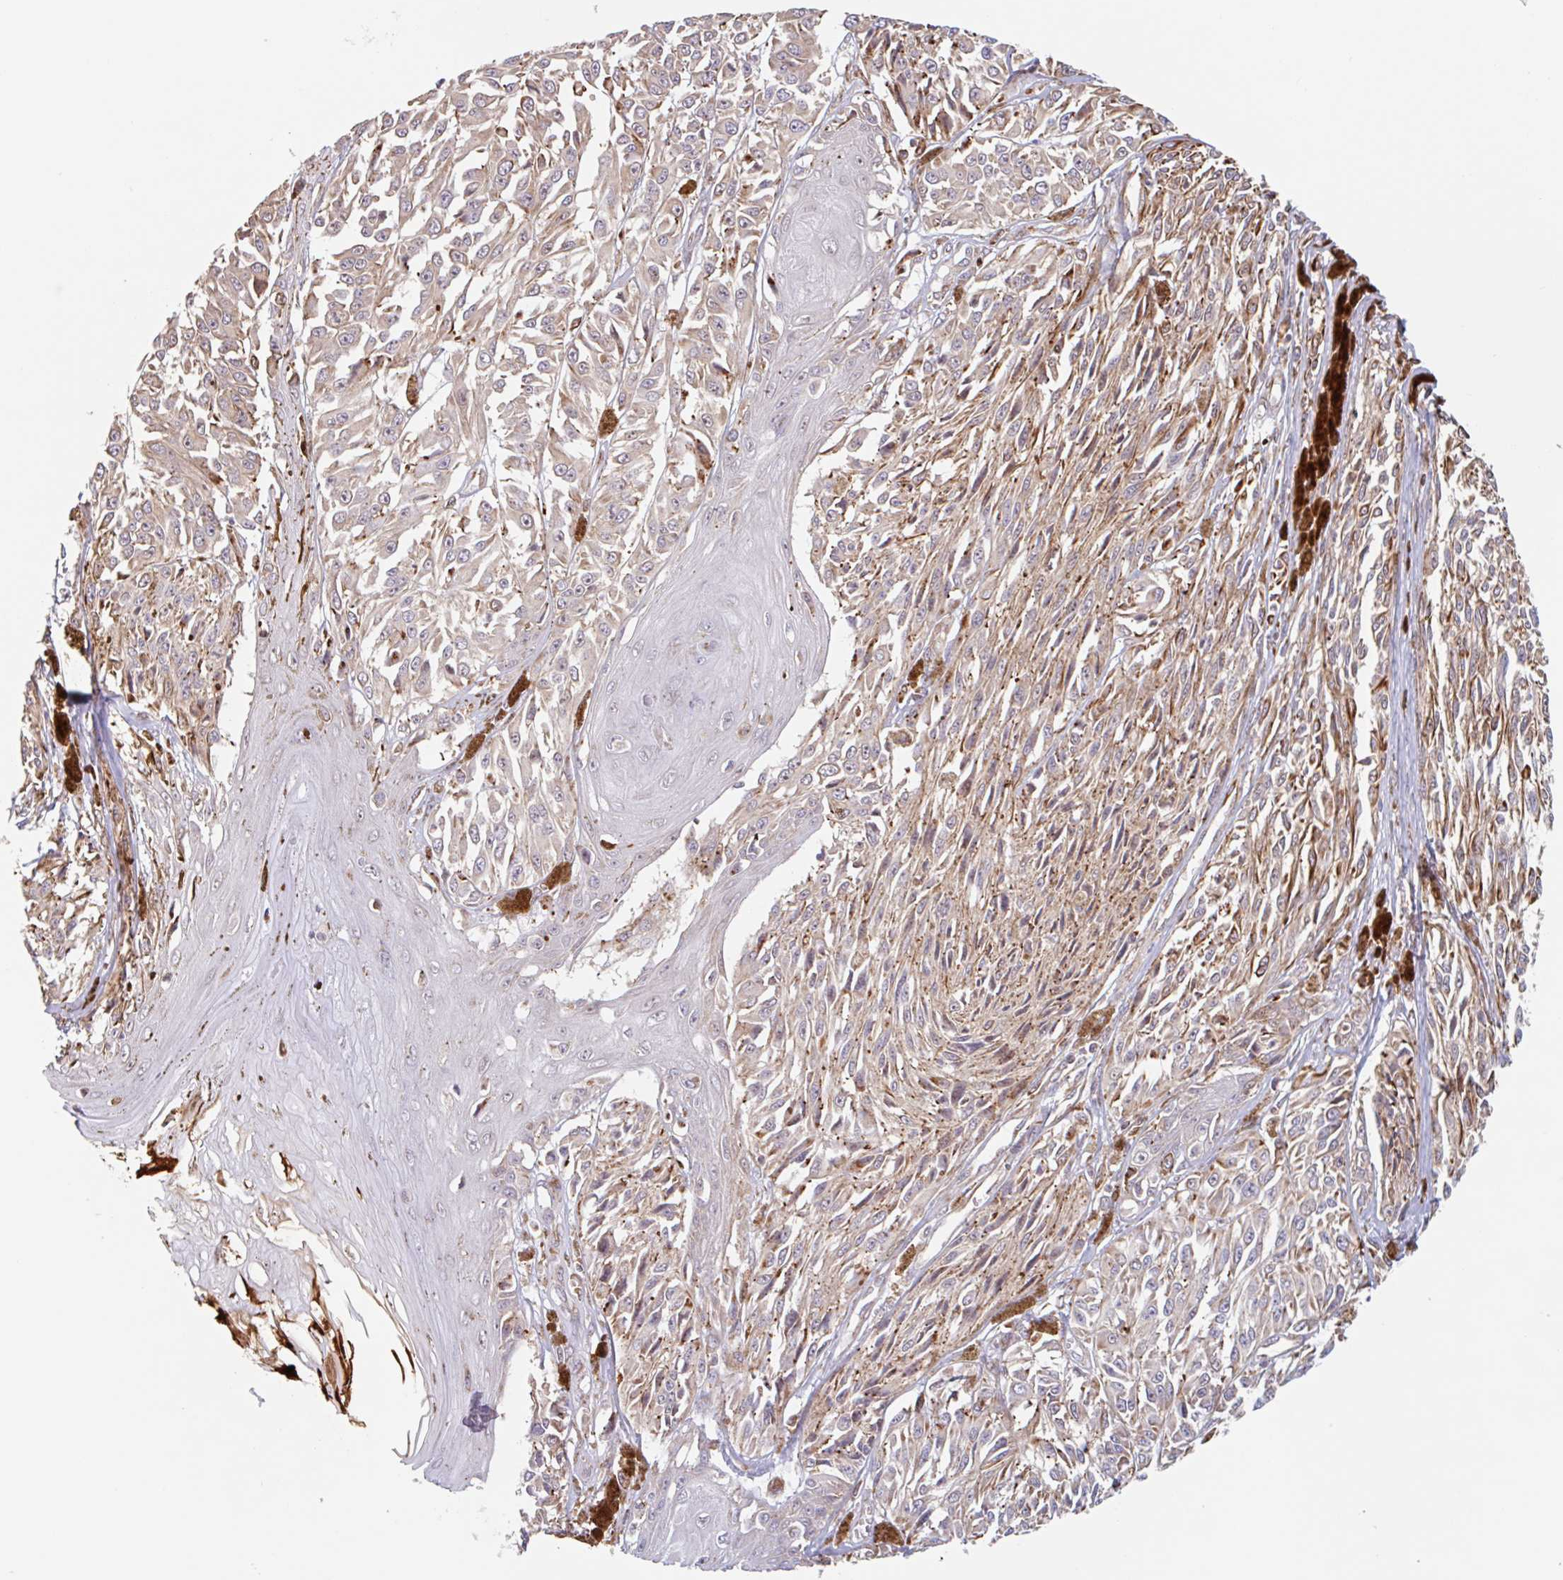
{"staining": {"intensity": "moderate", "quantity": "25%-75%", "location": "cytoplasmic/membranous"}, "tissue": "melanoma", "cell_type": "Tumor cells", "image_type": "cancer", "snomed": [{"axis": "morphology", "description": "Malignant melanoma, NOS"}, {"axis": "topography", "description": "Skin"}], "caption": "Immunohistochemical staining of malignant melanoma demonstrates medium levels of moderate cytoplasmic/membranous protein expression in approximately 25%-75% of tumor cells. (IHC, brightfield microscopy, high magnification).", "gene": "NUB1", "patient": {"sex": "male", "age": 94}}